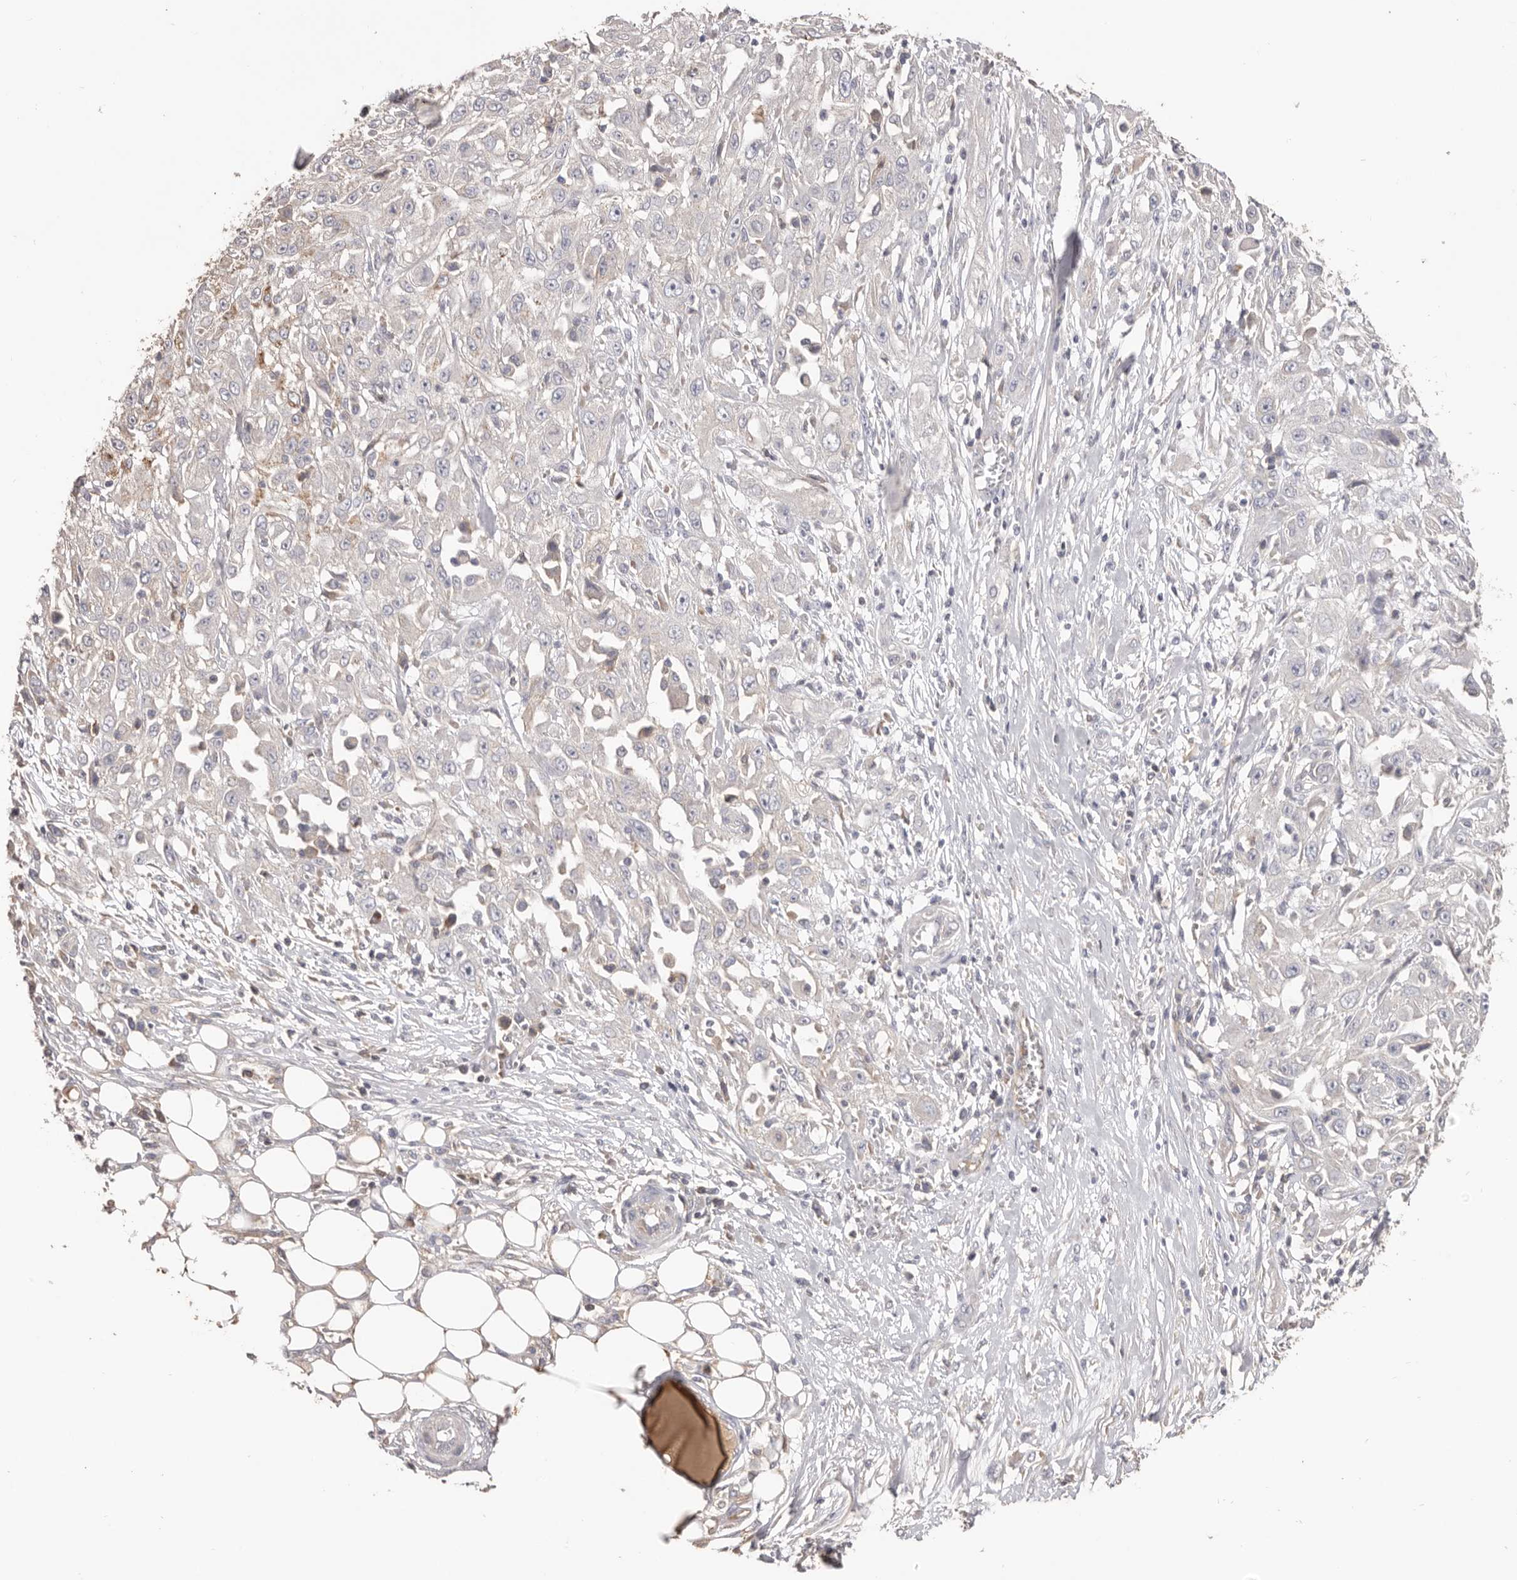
{"staining": {"intensity": "negative", "quantity": "none", "location": "none"}, "tissue": "skin cancer", "cell_type": "Tumor cells", "image_type": "cancer", "snomed": [{"axis": "morphology", "description": "Squamous cell carcinoma, NOS"}, {"axis": "morphology", "description": "Squamous cell carcinoma, metastatic, NOS"}, {"axis": "topography", "description": "Skin"}, {"axis": "topography", "description": "Lymph node"}], "caption": "Immunohistochemical staining of human skin cancer (metastatic squamous cell carcinoma) shows no significant staining in tumor cells.", "gene": "HCAR2", "patient": {"sex": "male", "age": 75}}